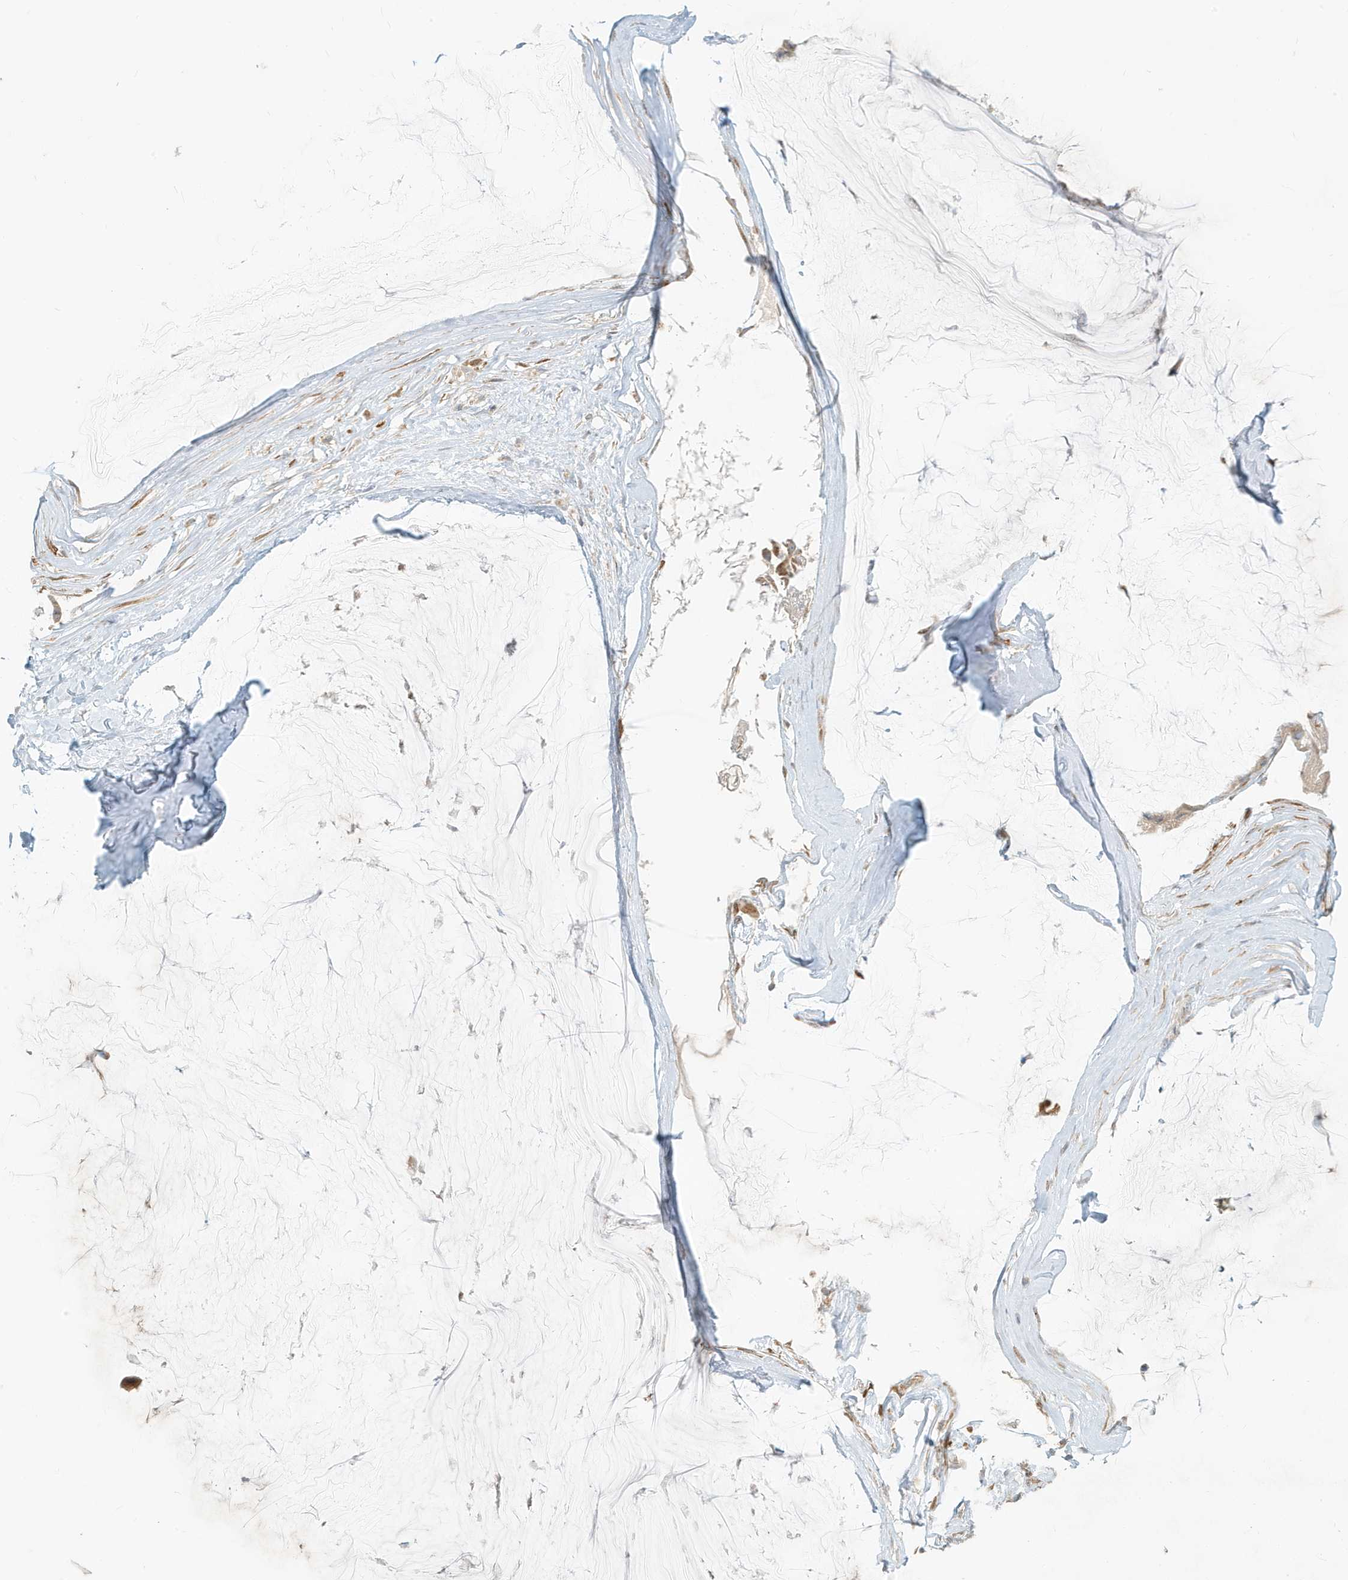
{"staining": {"intensity": "weak", "quantity": "<25%", "location": "cytoplasmic/membranous"}, "tissue": "ovarian cancer", "cell_type": "Tumor cells", "image_type": "cancer", "snomed": [{"axis": "morphology", "description": "Cystadenocarcinoma, mucinous, NOS"}, {"axis": "topography", "description": "Ovary"}], "caption": "The IHC photomicrograph has no significant staining in tumor cells of mucinous cystadenocarcinoma (ovarian) tissue. (Stains: DAB immunohistochemistry (IHC) with hematoxylin counter stain, Microscopy: brightfield microscopy at high magnification).", "gene": "MCOLN1", "patient": {"sex": "female", "age": 39}}